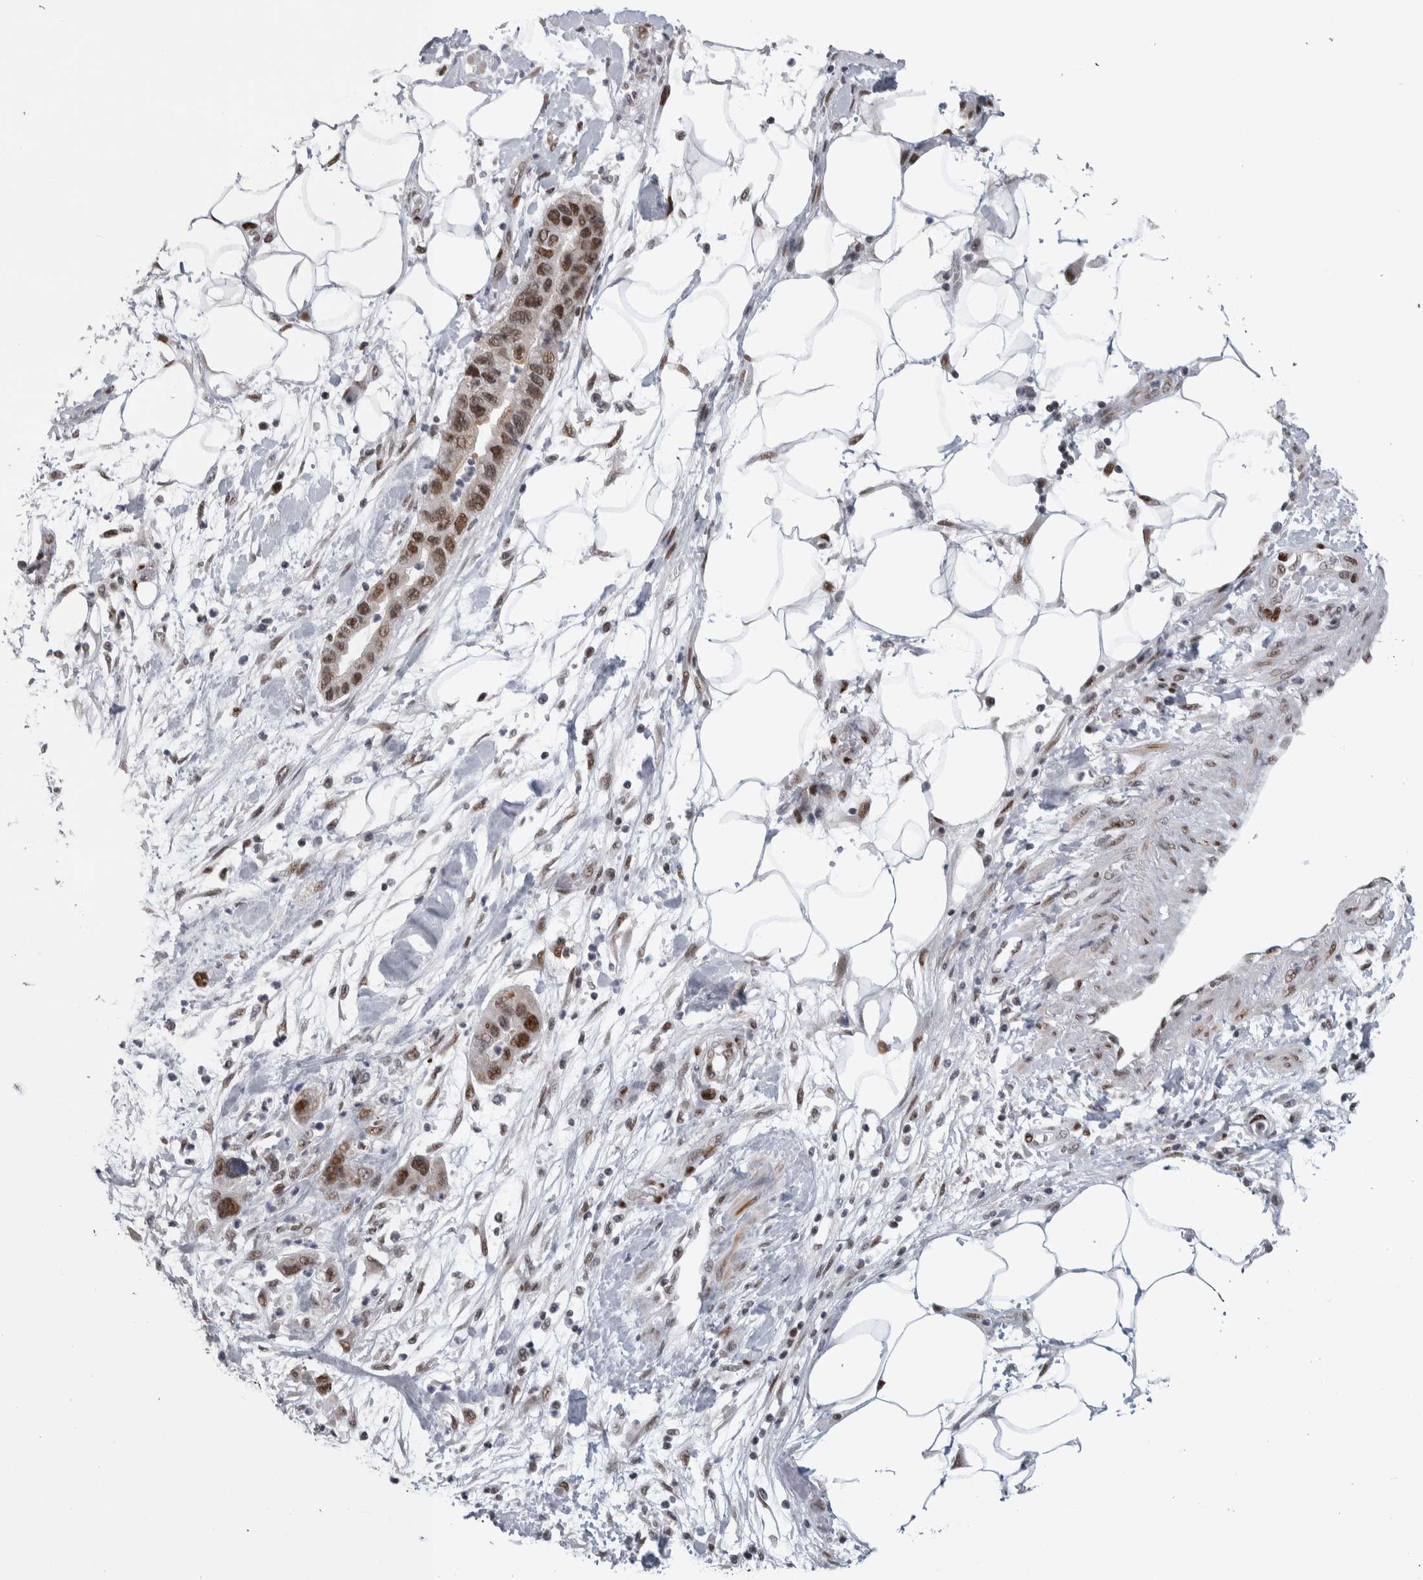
{"staining": {"intensity": "strong", "quantity": ">75%", "location": "nuclear"}, "tissue": "pancreatic cancer", "cell_type": "Tumor cells", "image_type": "cancer", "snomed": [{"axis": "morphology", "description": "Normal tissue, NOS"}, {"axis": "morphology", "description": "Adenocarcinoma, NOS"}, {"axis": "topography", "description": "Pancreas"}], "caption": "A high-resolution histopathology image shows IHC staining of pancreatic adenocarcinoma, which demonstrates strong nuclear expression in approximately >75% of tumor cells.", "gene": "HEXIM2", "patient": {"sex": "female", "age": 71}}